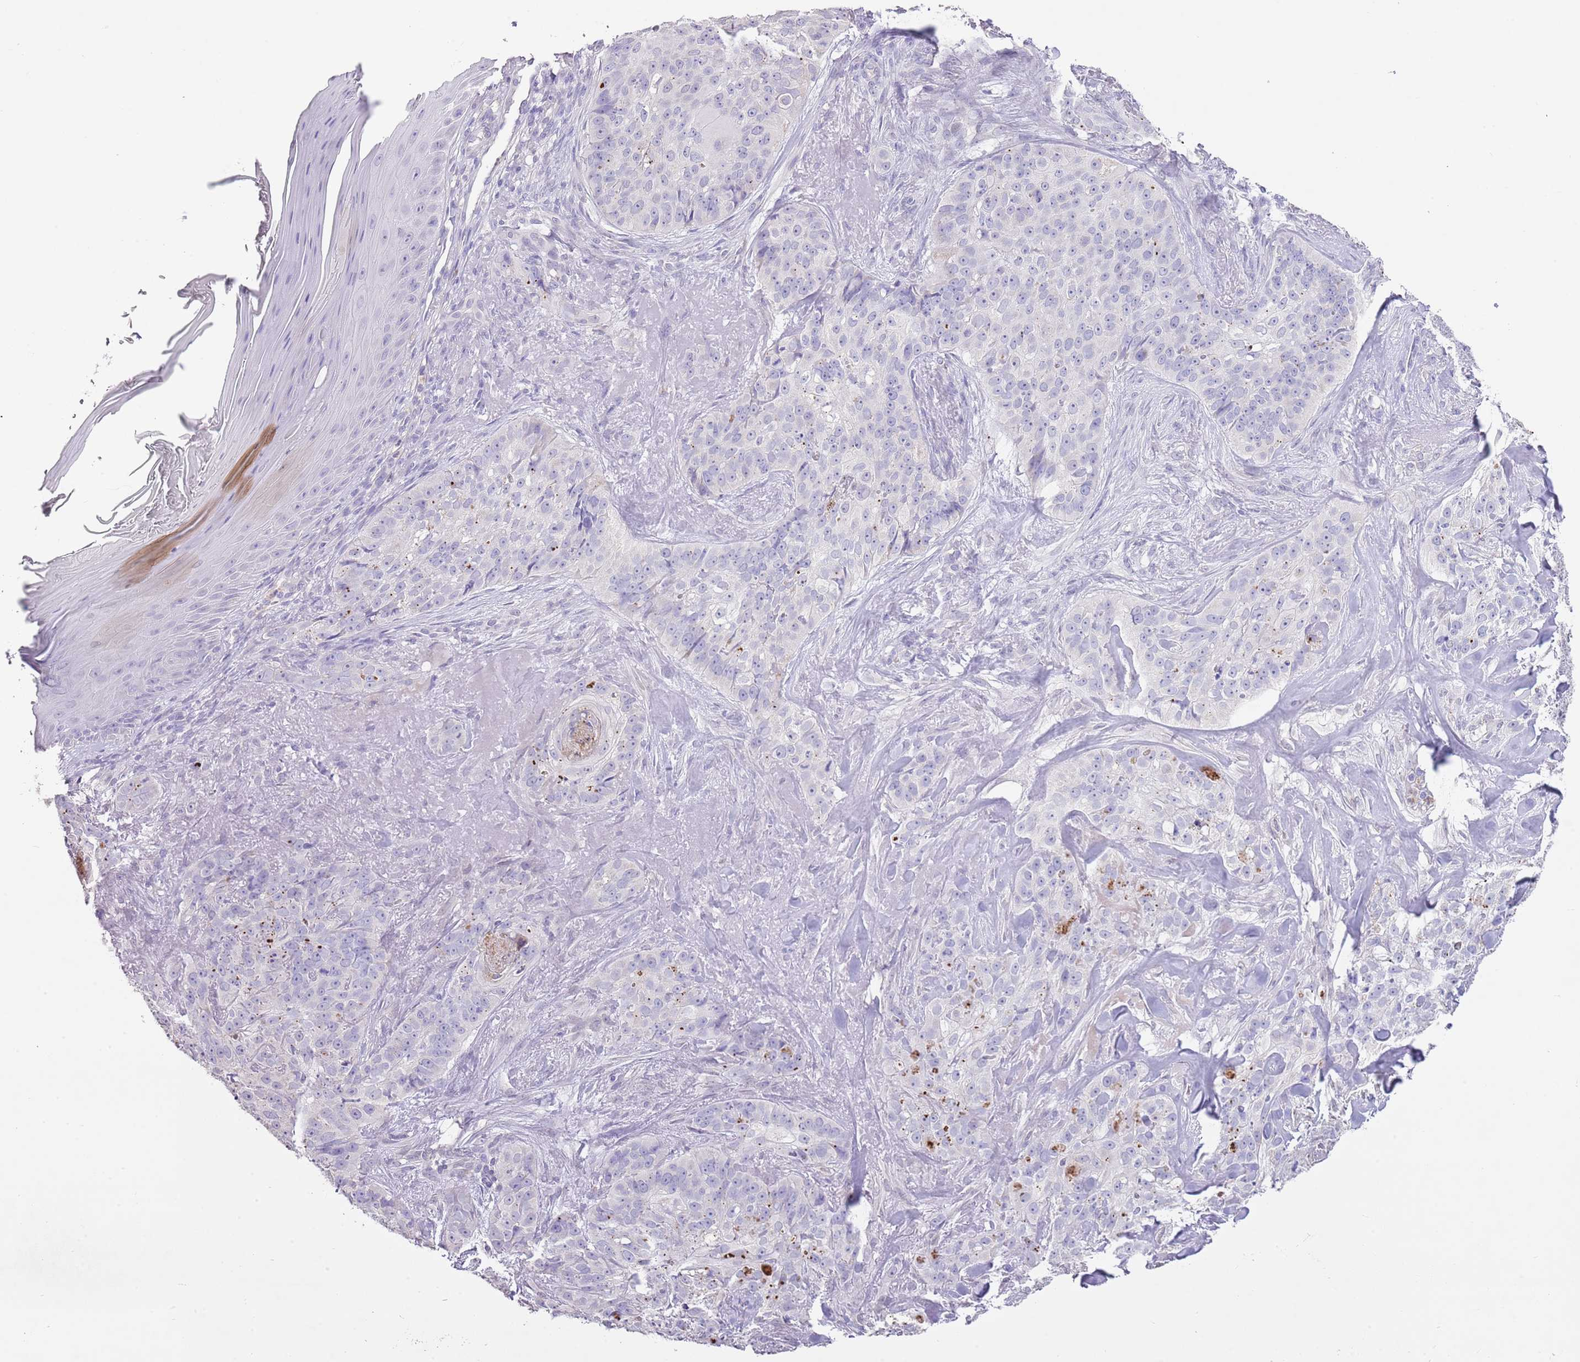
{"staining": {"intensity": "negative", "quantity": "none", "location": "none"}, "tissue": "skin cancer", "cell_type": "Tumor cells", "image_type": "cancer", "snomed": [{"axis": "morphology", "description": "Basal cell carcinoma"}, {"axis": "topography", "description": "Skin"}], "caption": "Protein analysis of skin cancer displays no significant staining in tumor cells.", "gene": "OR2Z1", "patient": {"sex": "female", "age": 92}}